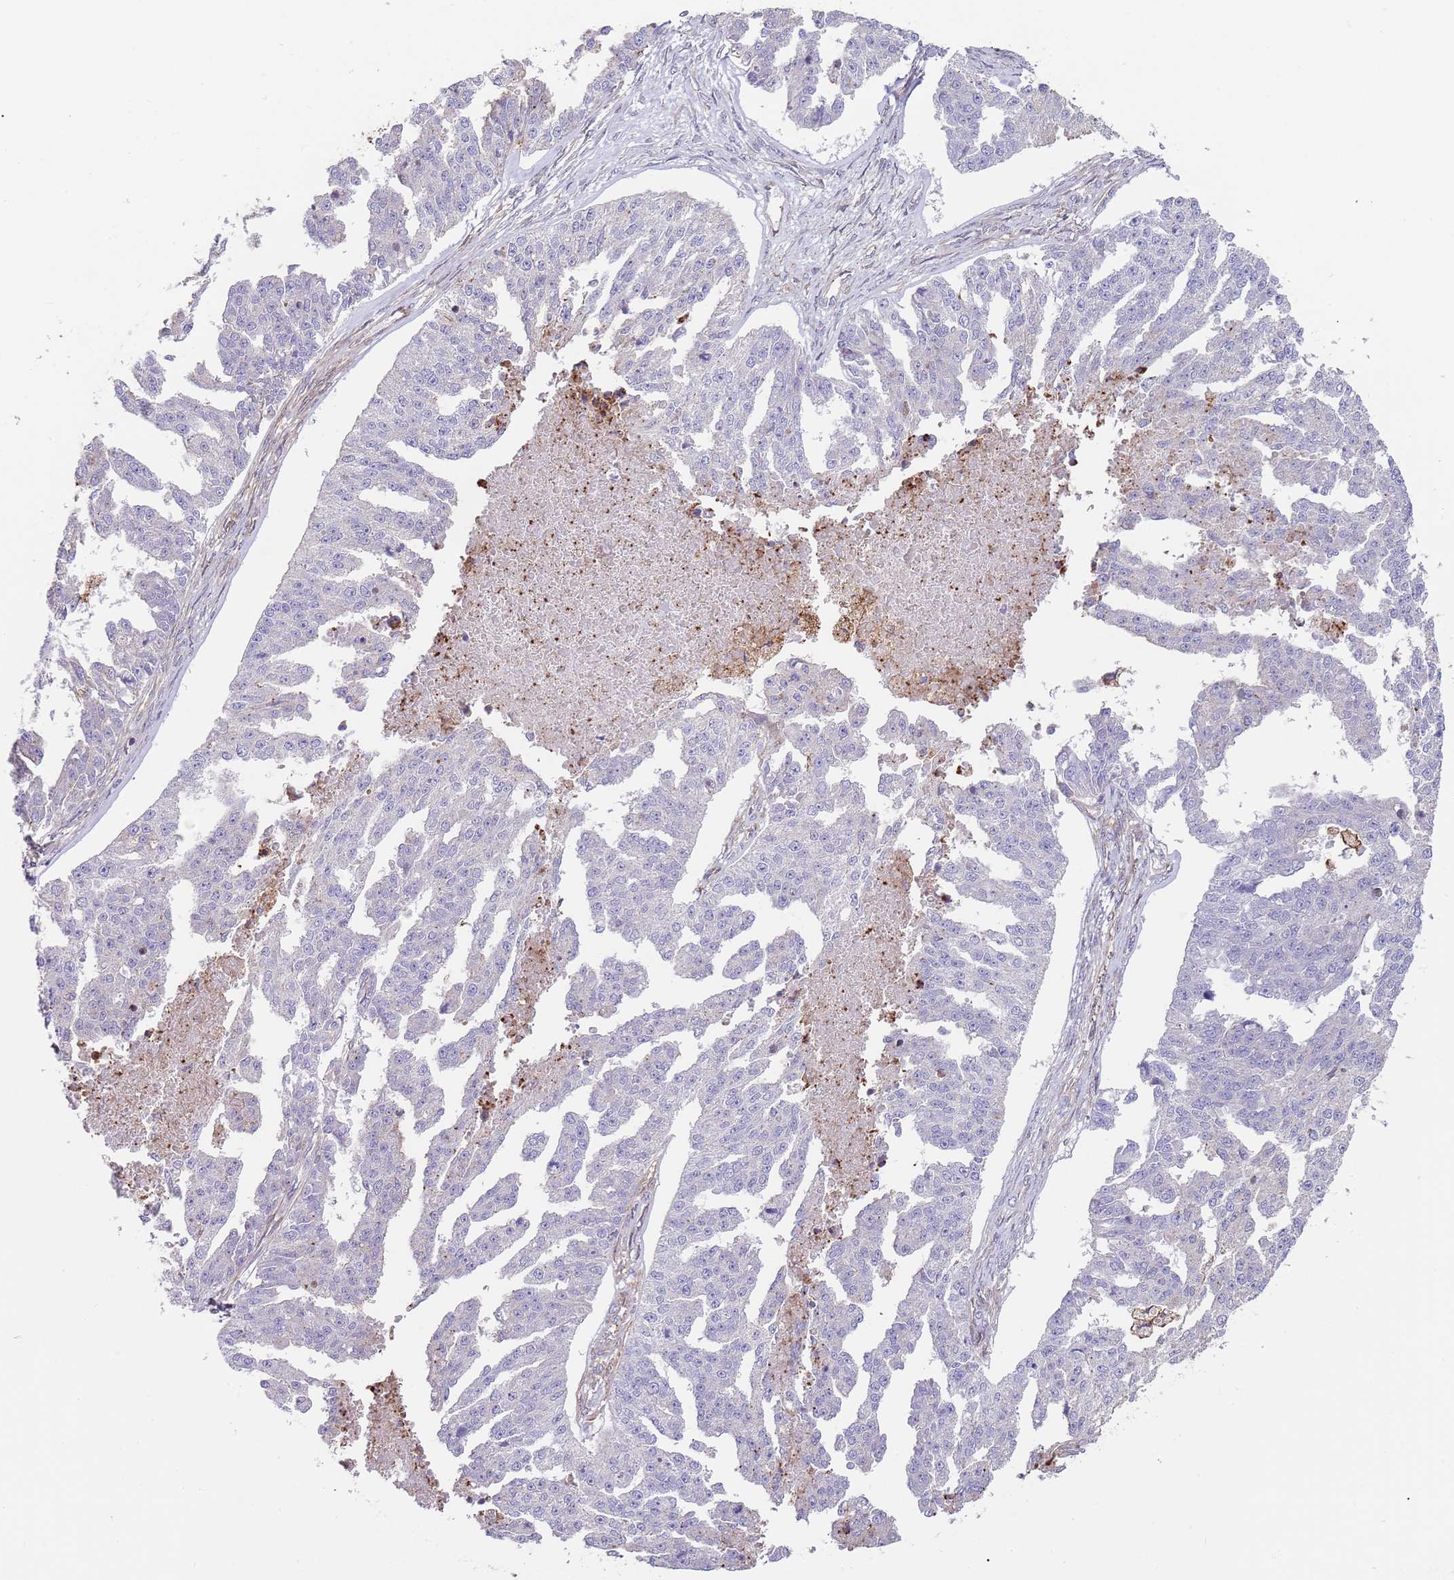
{"staining": {"intensity": "negative", "quantity": "none", "location": "none"}, "tissue": "ovarian cancer", "cell_type": "Tumor cells", "image_type": "cancer", "snomed": [{"axis": "morphology", "description": "Cystadenocarcinoma, serous, NOS"}, {"axis": "topography", "description": "Ovary"}], "caption": "The immunohistochemistry (IHC) histopathology image has no significant expression in tumor cells of ovarian serous cystadenocarcinoma tissue.", "gene": "BPNT1", "patient": {"sex": "female", "age": 58}}